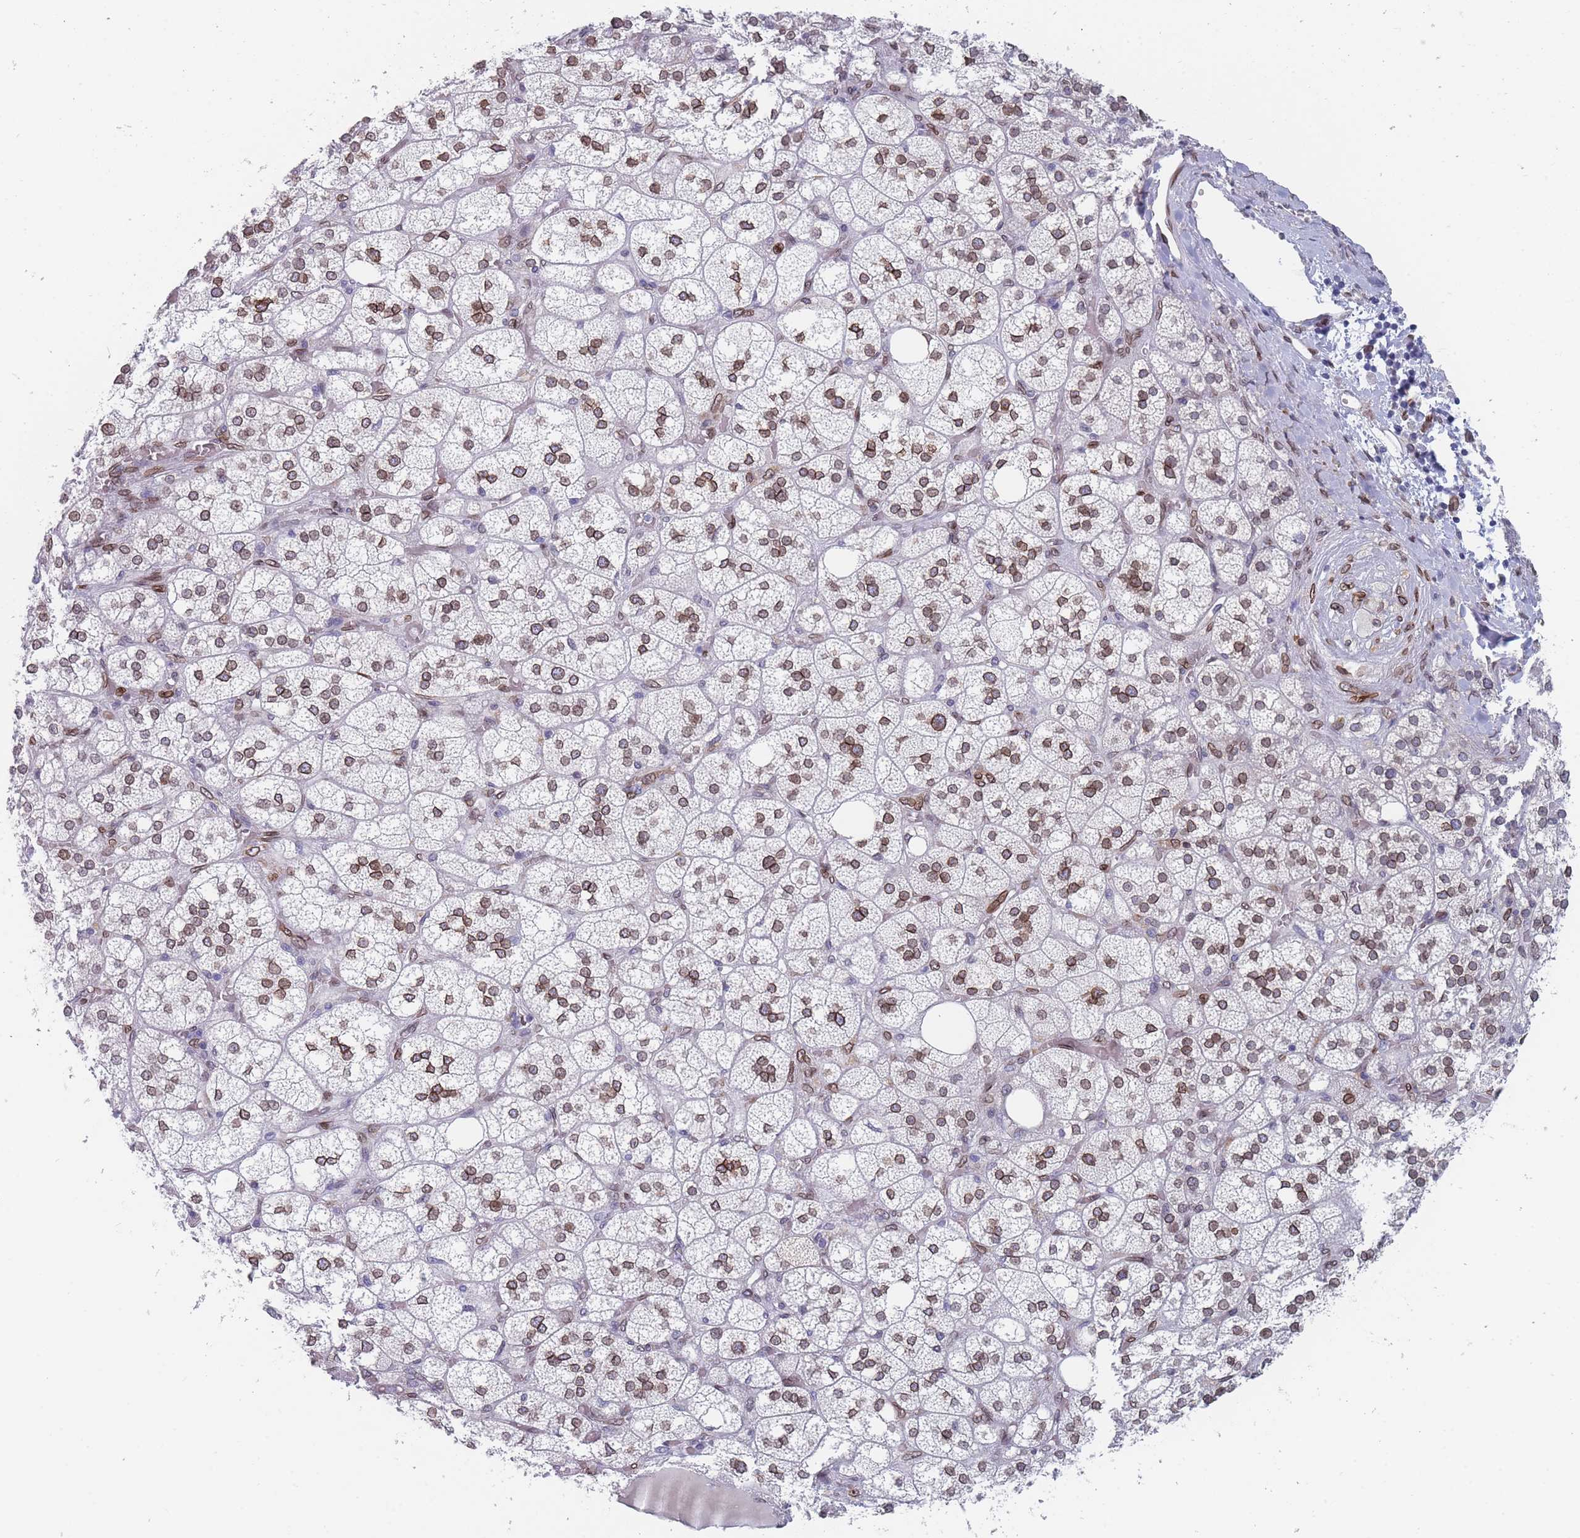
{"staining": {"intensity": "moderate", "quantity": "25%-75%", "location": "cytoplasmic/membranous,nuclear"}, "tissue": "adrenal gland", "cell_type": "Glandular cells", "image_type": "normal", "snomed": [{"axis": "morphology", "description": "Normal tissue, NOS"}, {"axis": "topography", "description": "Adrenal gland"}], "caption": "Immunohistochemistry of benign adrenal gland shows medium levels of moderate cytoplasmic/membranous,nuclear positivity in approximately 25%-75% of glandular cells. The protein is stained brown, and the nuclei are stained in blue (DAB (3,3'-diaminobenzidine) IHC with brightfield microscopy, high magnification).", "gene": "ZBTB1", "patient": {"sex": "male", "age": 61}}